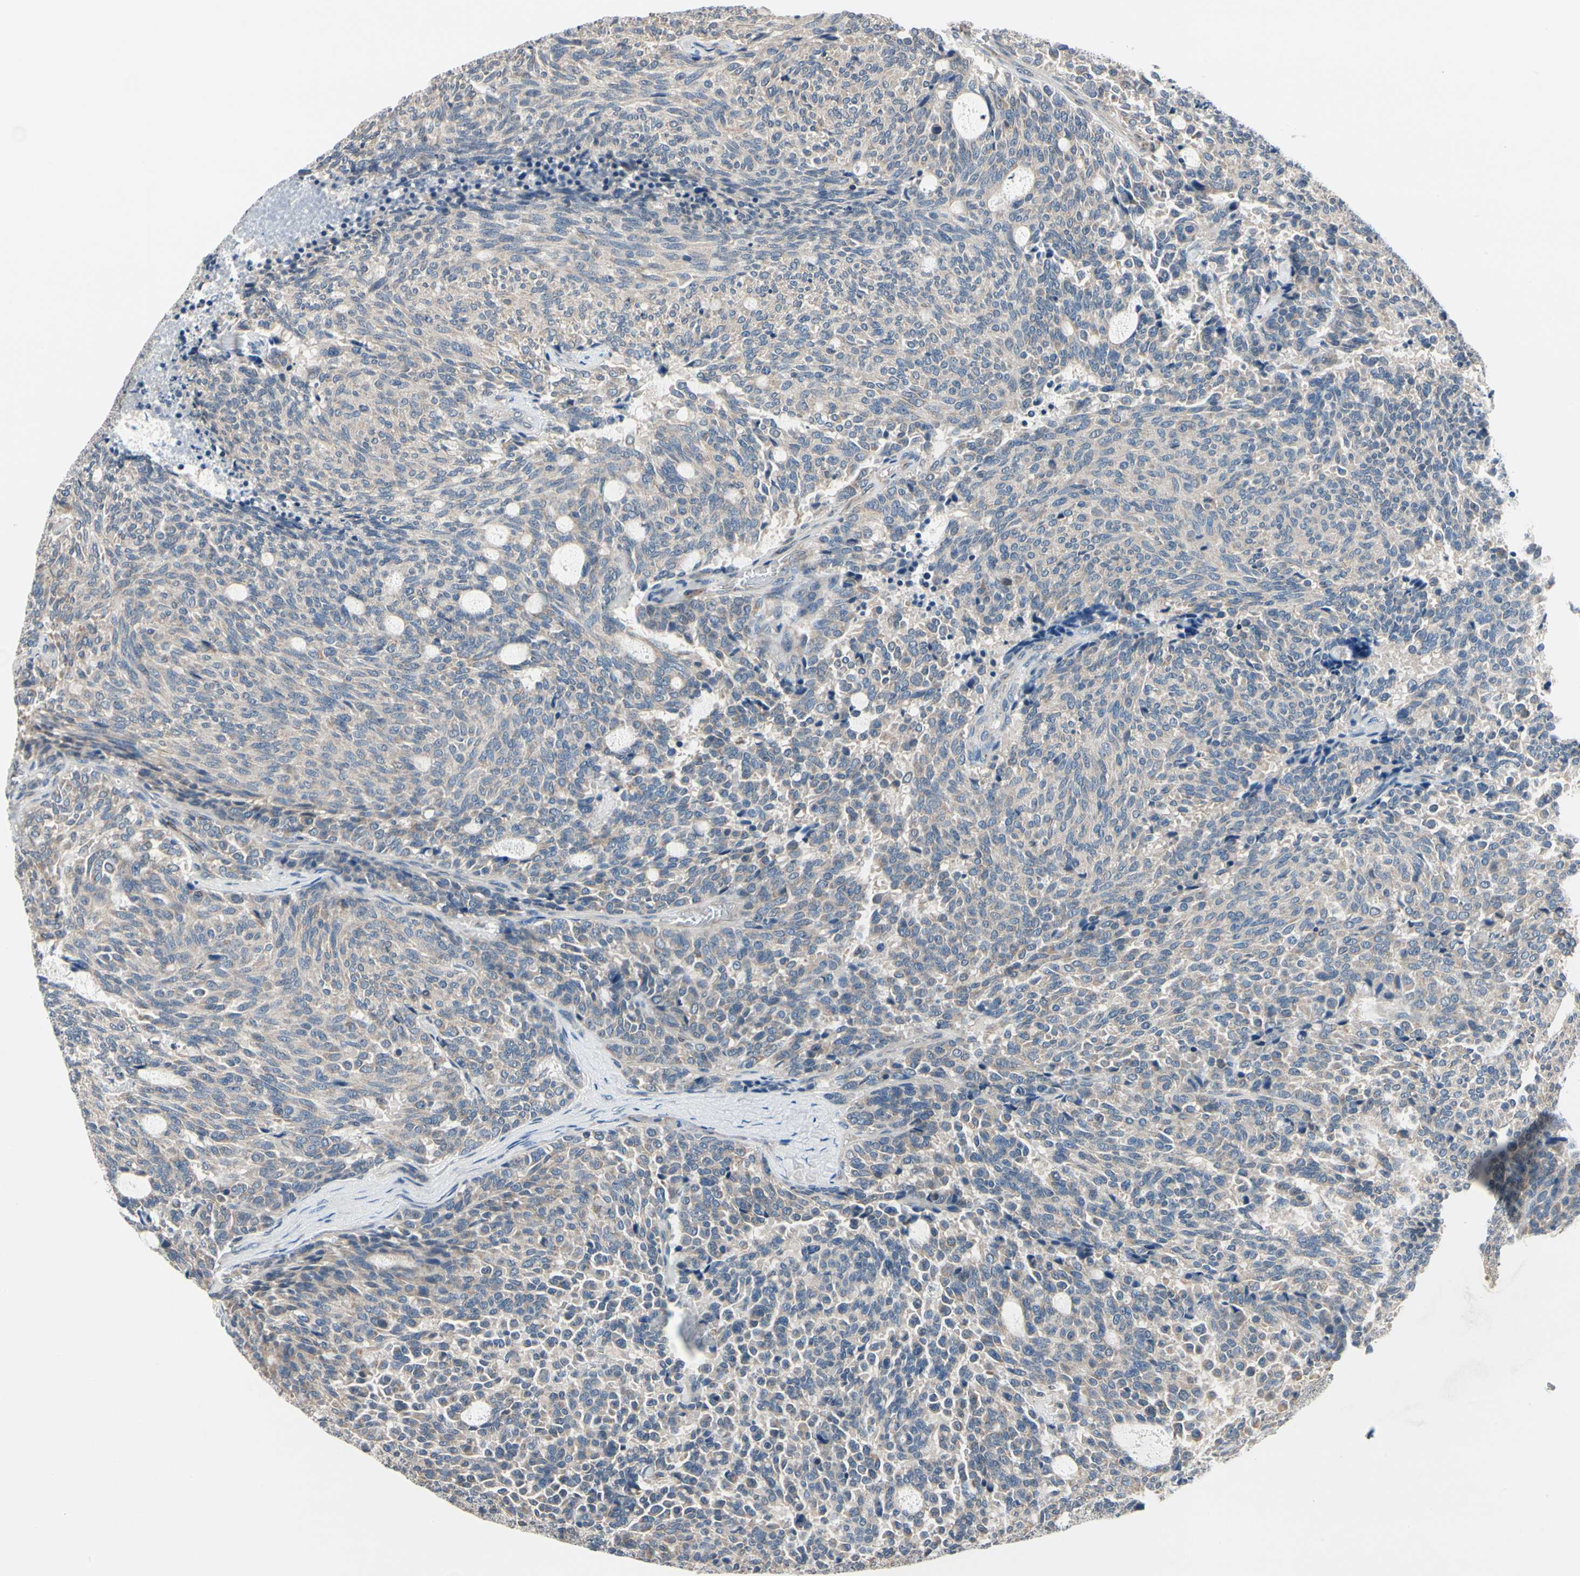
{"staining": {"intensity": "negative", "quantity": "none", "location": "none"}, "tissue": "carcinoid", "cell_type": "Tumor cells", "image_type": "cancer", "snomed": [{"axis": "morphology", "description": "Carcinoid, malignant, NOS"}, {"axis": "topography", "description": "Pancreas"}], "caption": "Histopathology image shows no protein expression in tumor cells of carcinoid tissue.", "gene": "PRKAR2B", "patient": {"sex": "female", "age": 54}}